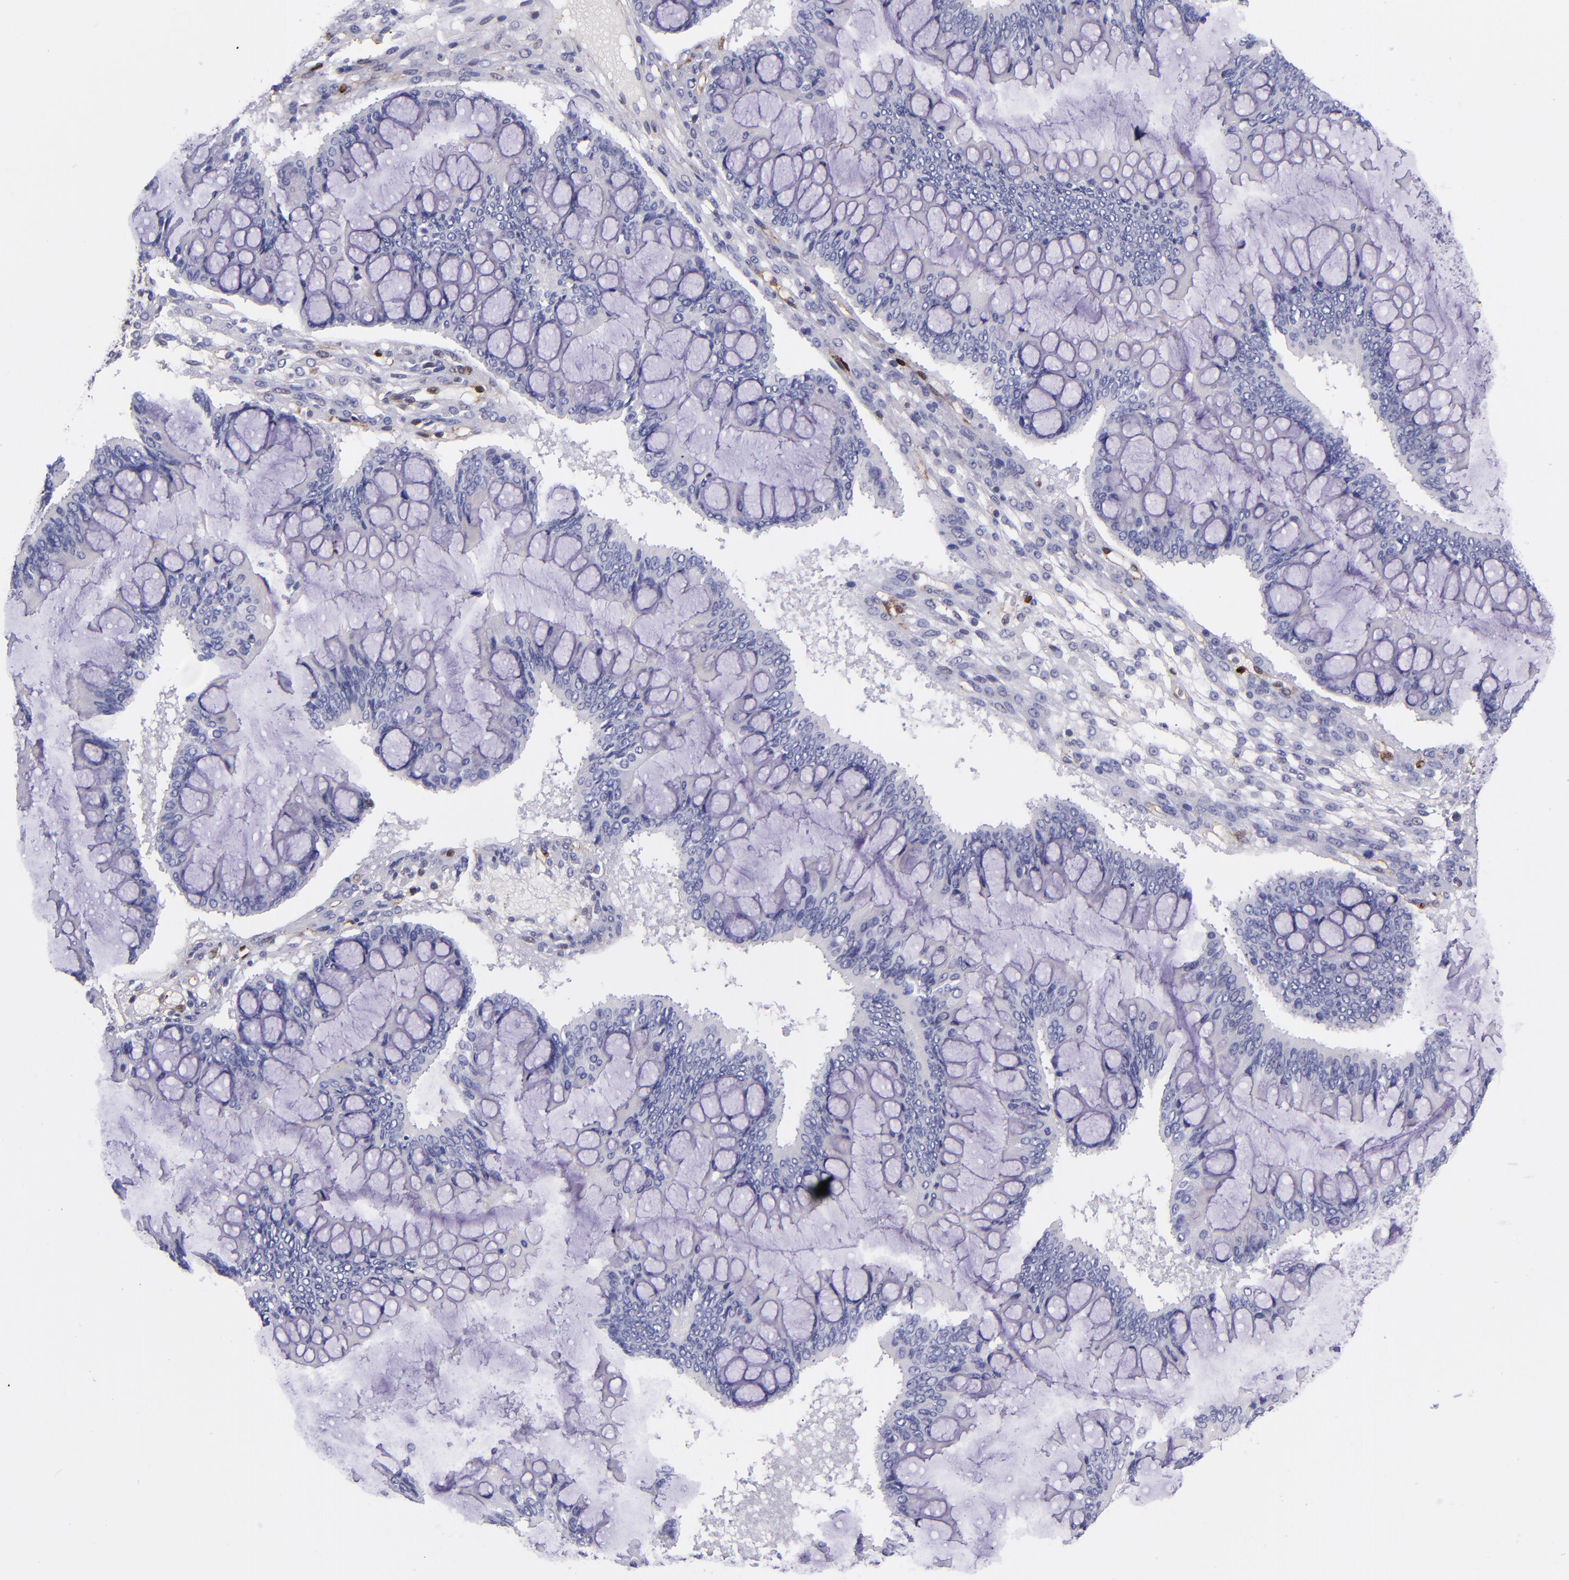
{"staining": {"intensity": "negative", "quantity": "none", "location": "none"}, "tissue": "ovarian cancer", "cell_type": "Tumor cells", "image_type": "cancer", "snomed": [{"axis": "morphology", "description": "Cystadenocarcinoma, mucinous, NOS"}, {"axis": "topography", "description": "Ovary"}], "caption": "An image of human ovarian cancer is negative for staining in tumor cells.", "gene": "LGALS1", "patient": {"sex": "female", "age": 73}}